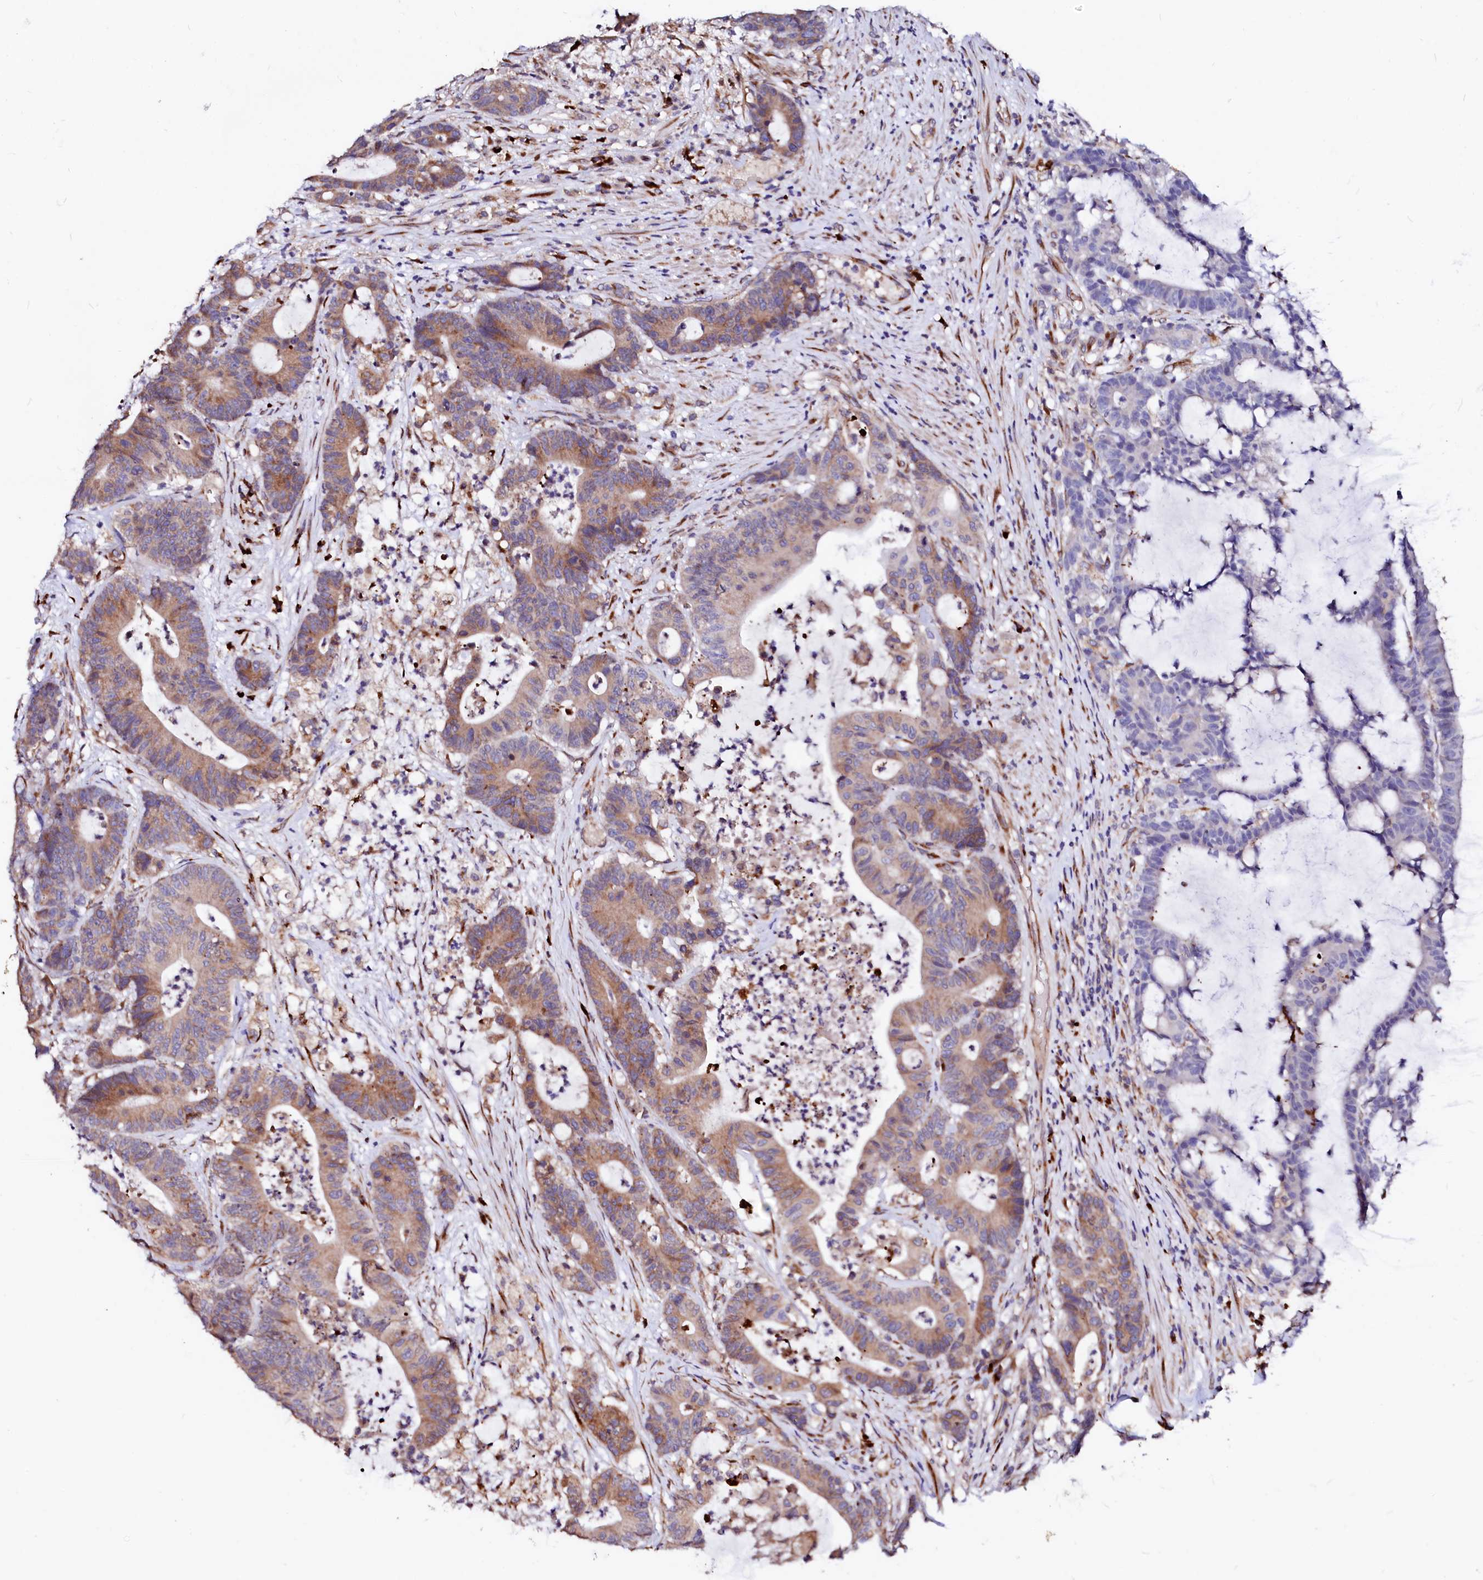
{"staining": {"intensity": "moderate", "quantity": "<25%", "location": "cytoplasmic/membranous"}, "tissue": "colorectal cancer", "cell_type": "Tumor cells", "image_type": "cancer", "snomed": [{"axis": "morphology", "description": "Adenocarcinoma, NOS"}, {"axis": "topography", "description": "Colon"}], "caption": "This is a micrograph of IHC staining of colorectal cancer (adenocarcinoma), which shows moderate positivity in the cytoplasmic/membranous of tumor cells.", "gene": "LMAN1", "patient": {"sex": "female", "age": 84}}